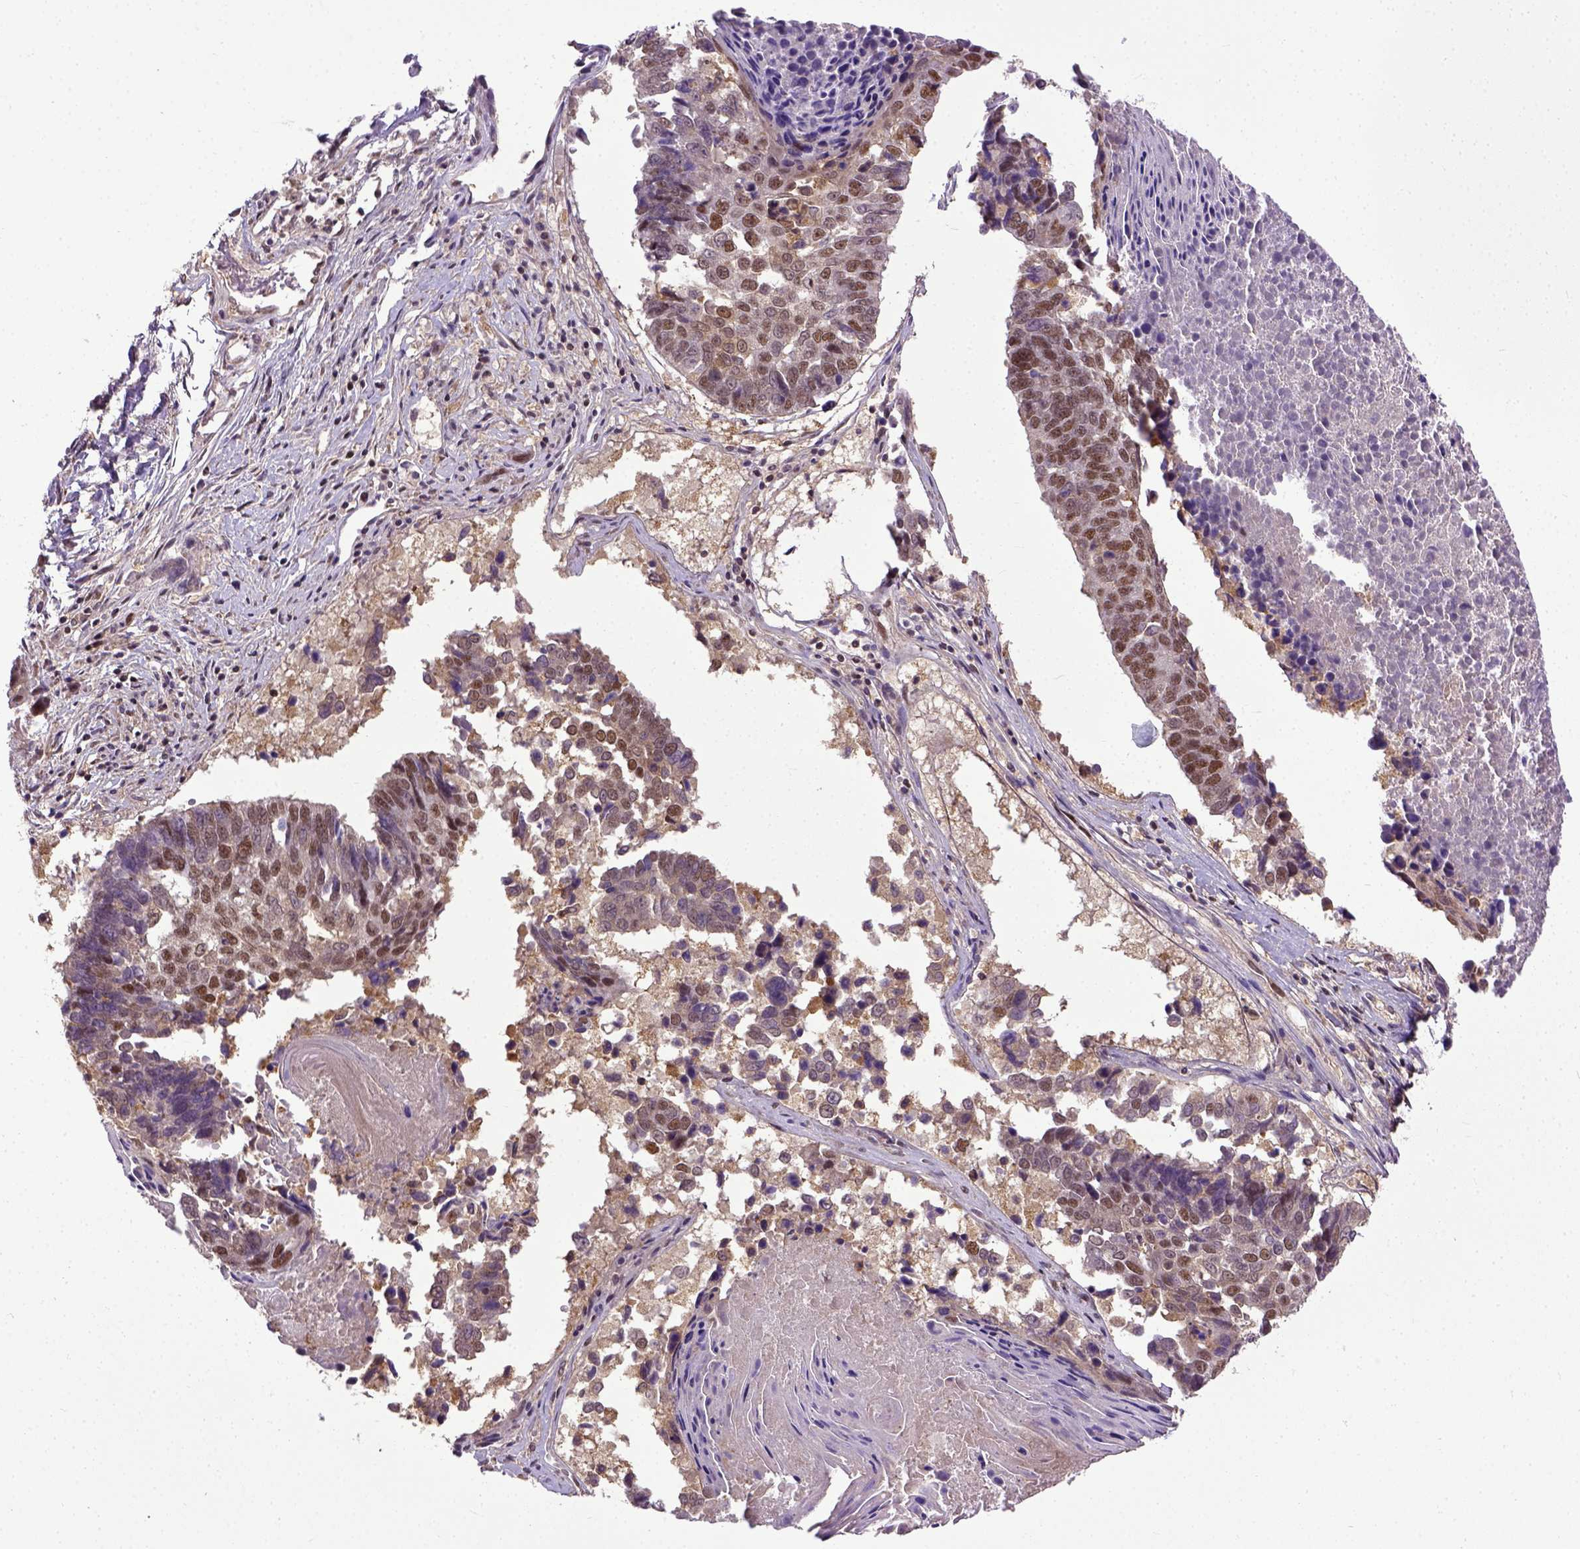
{"staining": {"intensity": "moderate", "quantity": ">75%", "location": "nuclear"}, "tissue": "lung cancer", "cell_type": "Tumor cells", "image_type": "cancer", "snomed": [{"axis": "morphology", "description": "Squamous cell carcinoma, NOS"}, {"axis": "topography", "description": "Lung"}], "caption": "Moderate nuclear protein positivity is appreciated in about >75% of tumor cells in lung squamous cell carcinoma. (Stains: DAB (3,3'-diaminobenzidine) in brown, nuclei in blue, Microscopy: brightfield microscopy at high magnification).", "gene": "UBA3", "patient": {"sex": "male", "age": 73}}